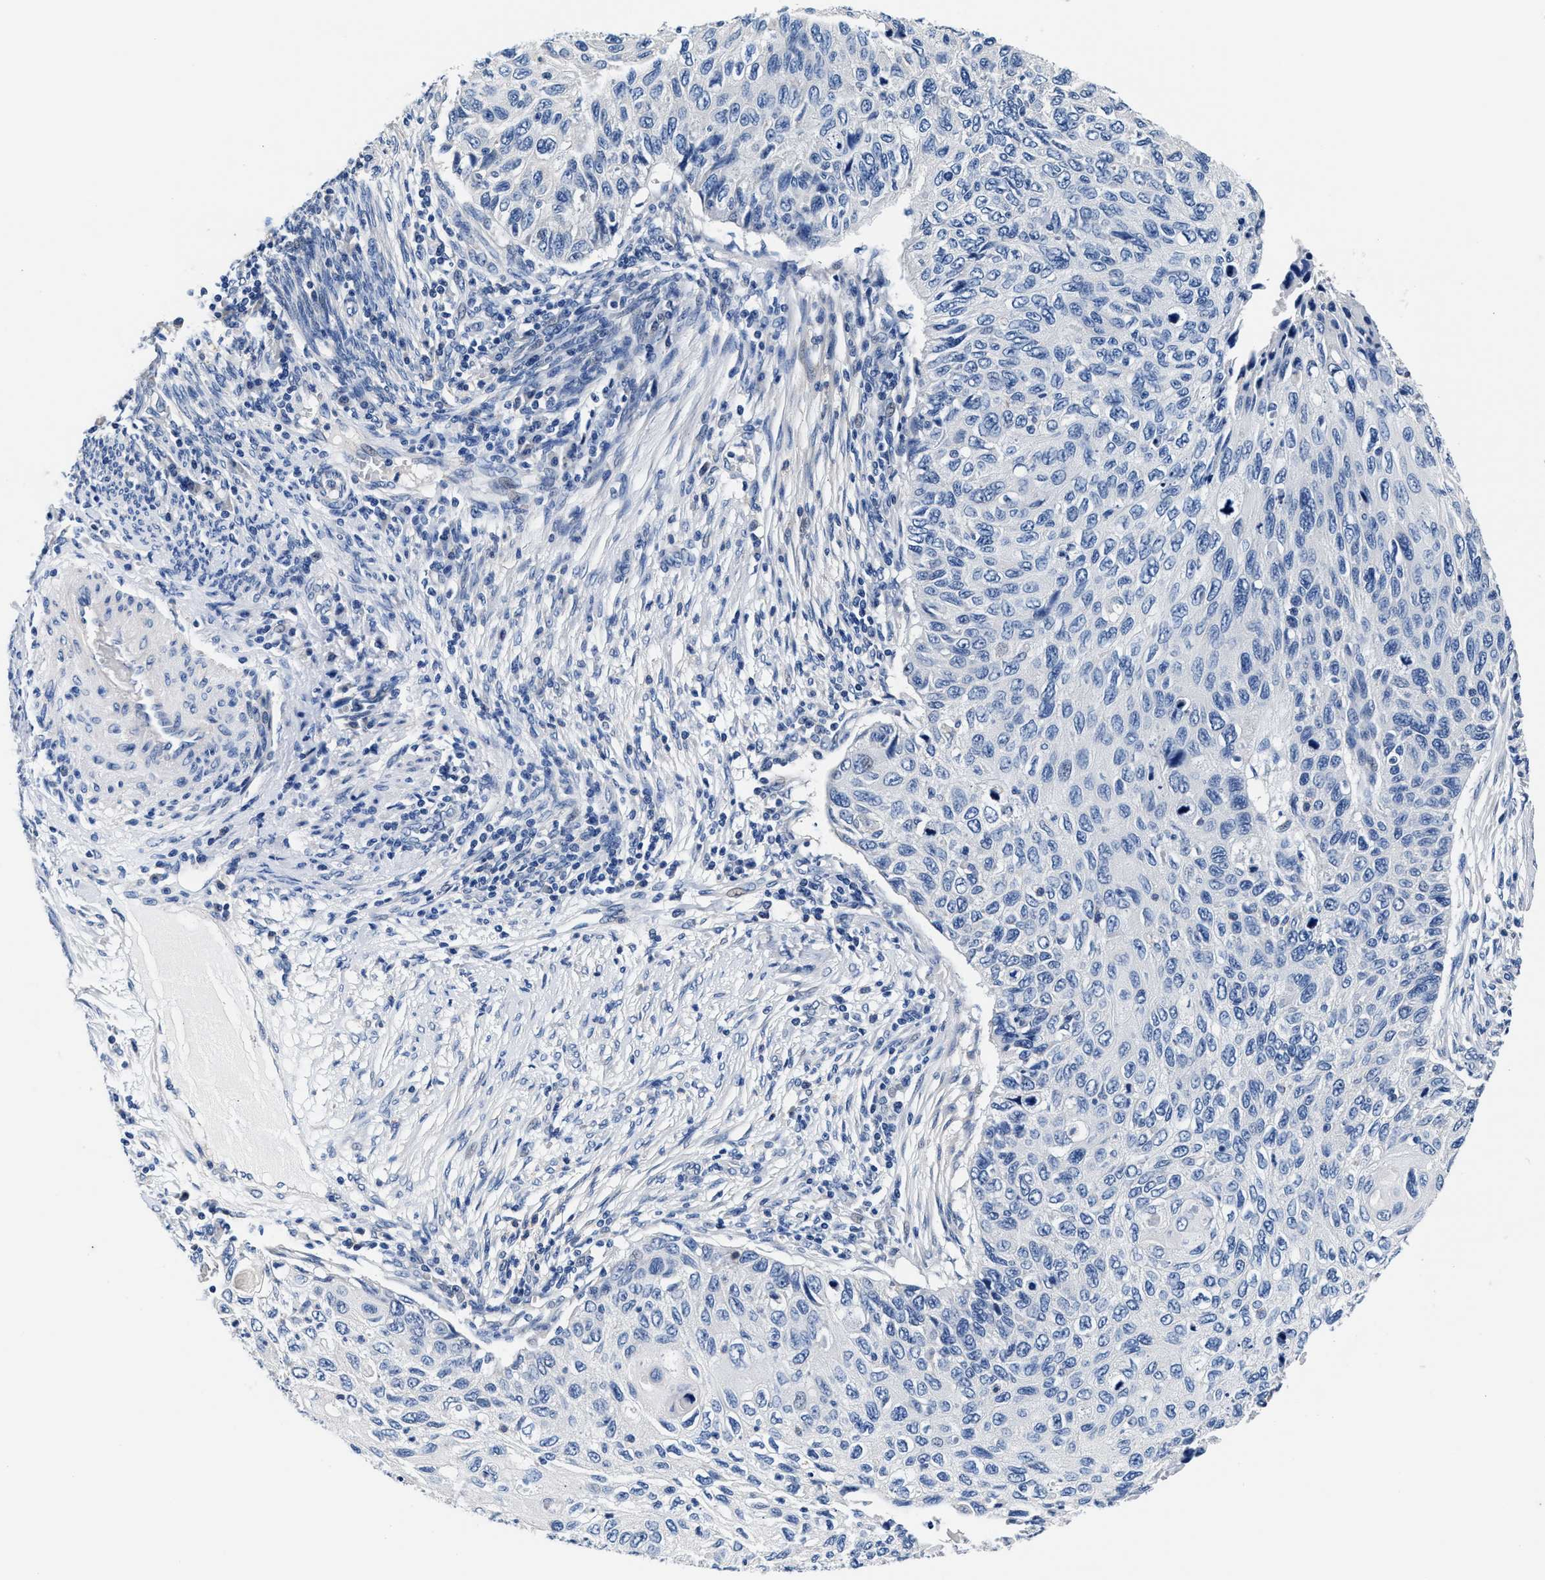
{"staining": {"intensity": "negative", "quantity": "none", "location": "none"}, "tissue": "cervical cancer", "cell_type": "Tumor cells", "image_type": "cancer", "snomed": [{"axis": "morphology", "description": "Squamous cell carcinoma, NOS"}, {"axis": "topography", "description": "Cervix"}], "caption": "Cervical cancer stained for a protein using immunohistochemistry (IHC) exhibits no expression tumor cells.", "gene": "GSTM1", "patient": {"sex": "female", "age": 70}}